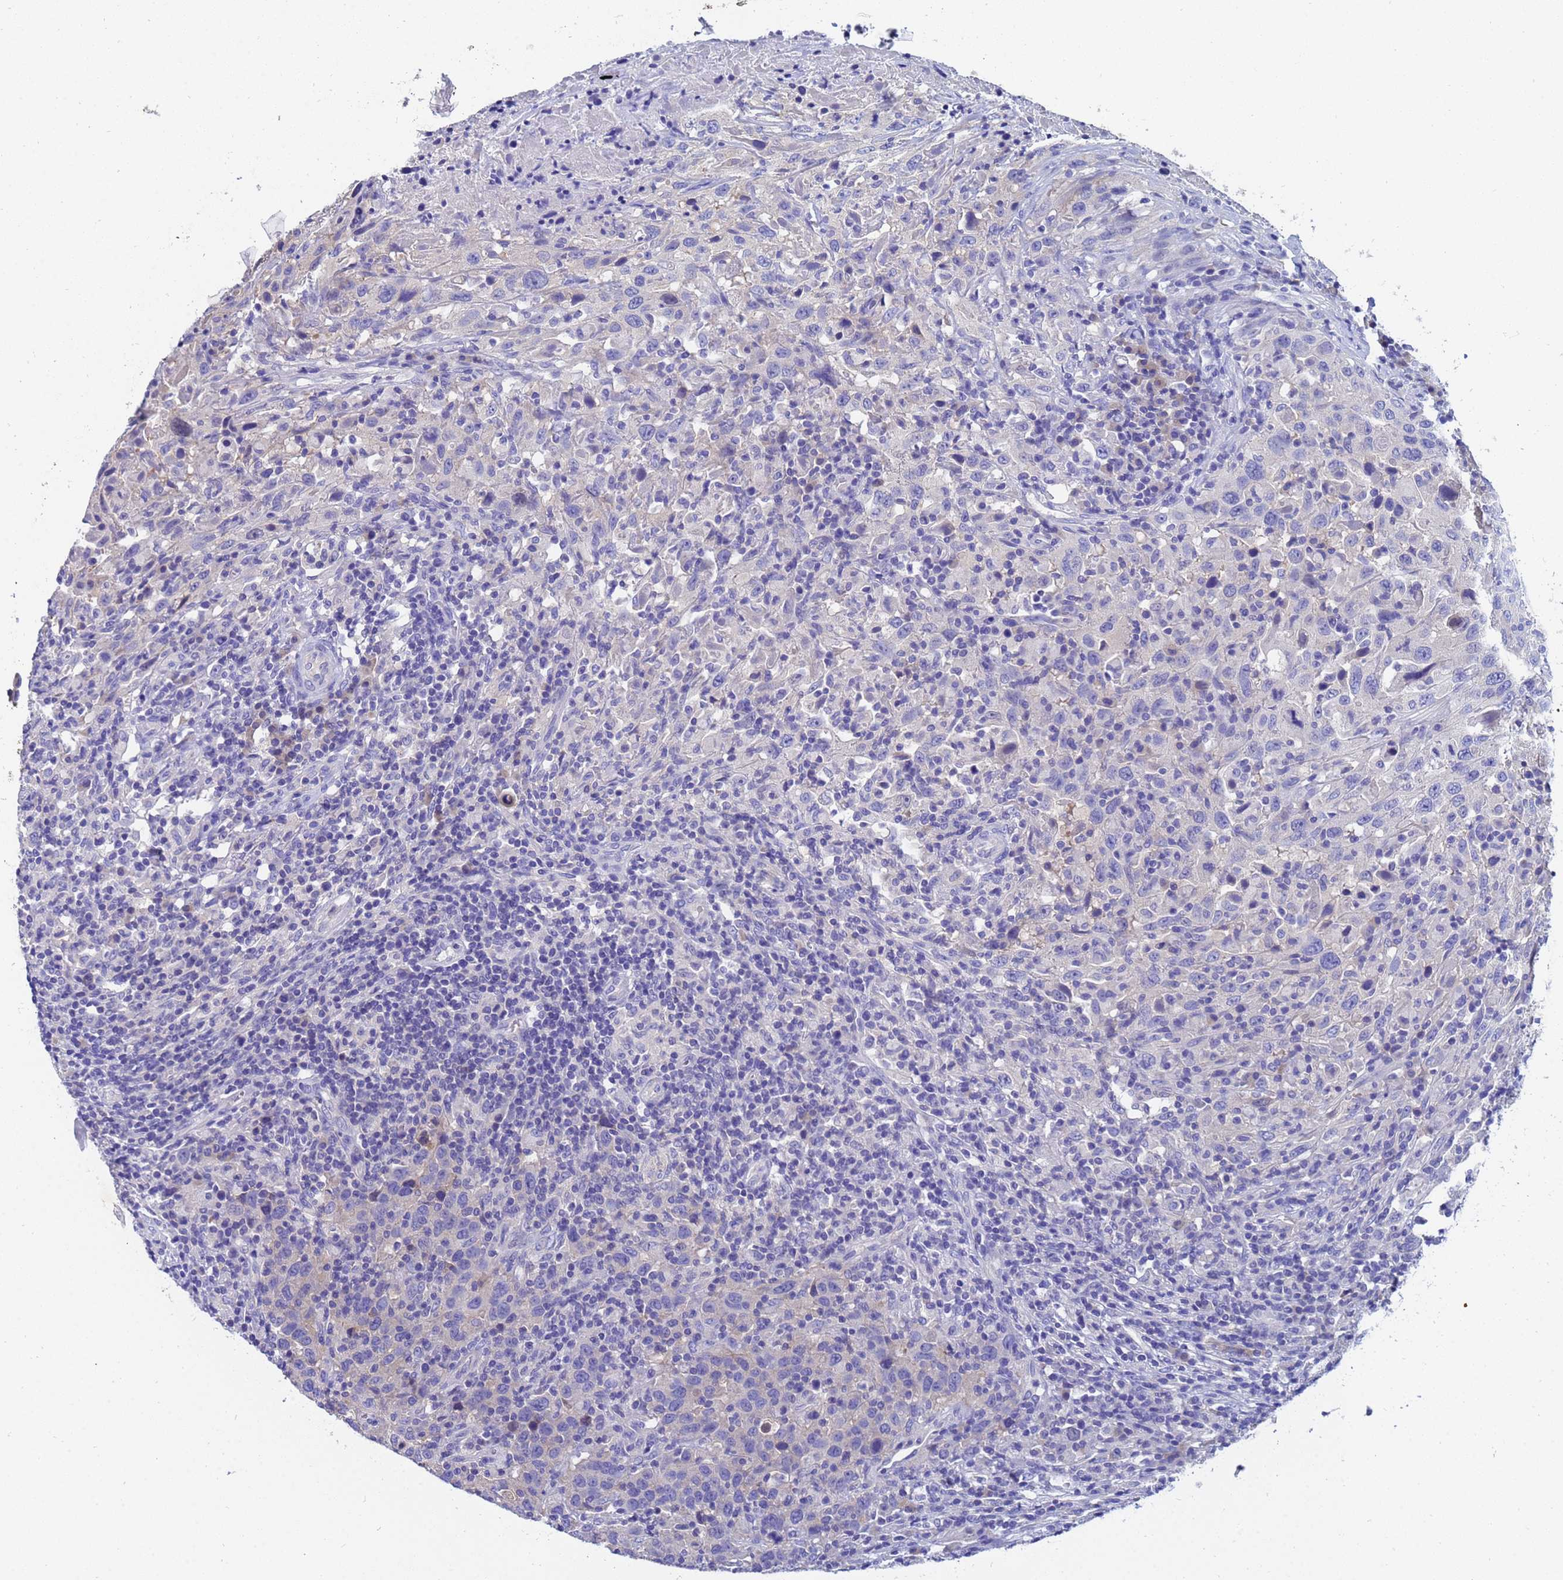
{"staining": {"intensity": "negative", "quantity": "none", "location": "none"}, "tissue": "urothelial cancer", "cell_type": "Tumor cells", "image_type": "cancer", "snomed": [{"axis": "morphology", "description": "Urothelial carcinoma, High grade"}, {"axis": "topography", "description": "Urinary bladder"}], "caption": "Immunohistochemical staining of human high-grade urothelial carcinoma shows no significant staining in tumor cells.", "gene": "UBE2O", "patient": {"sex": "male", "age": 61}}